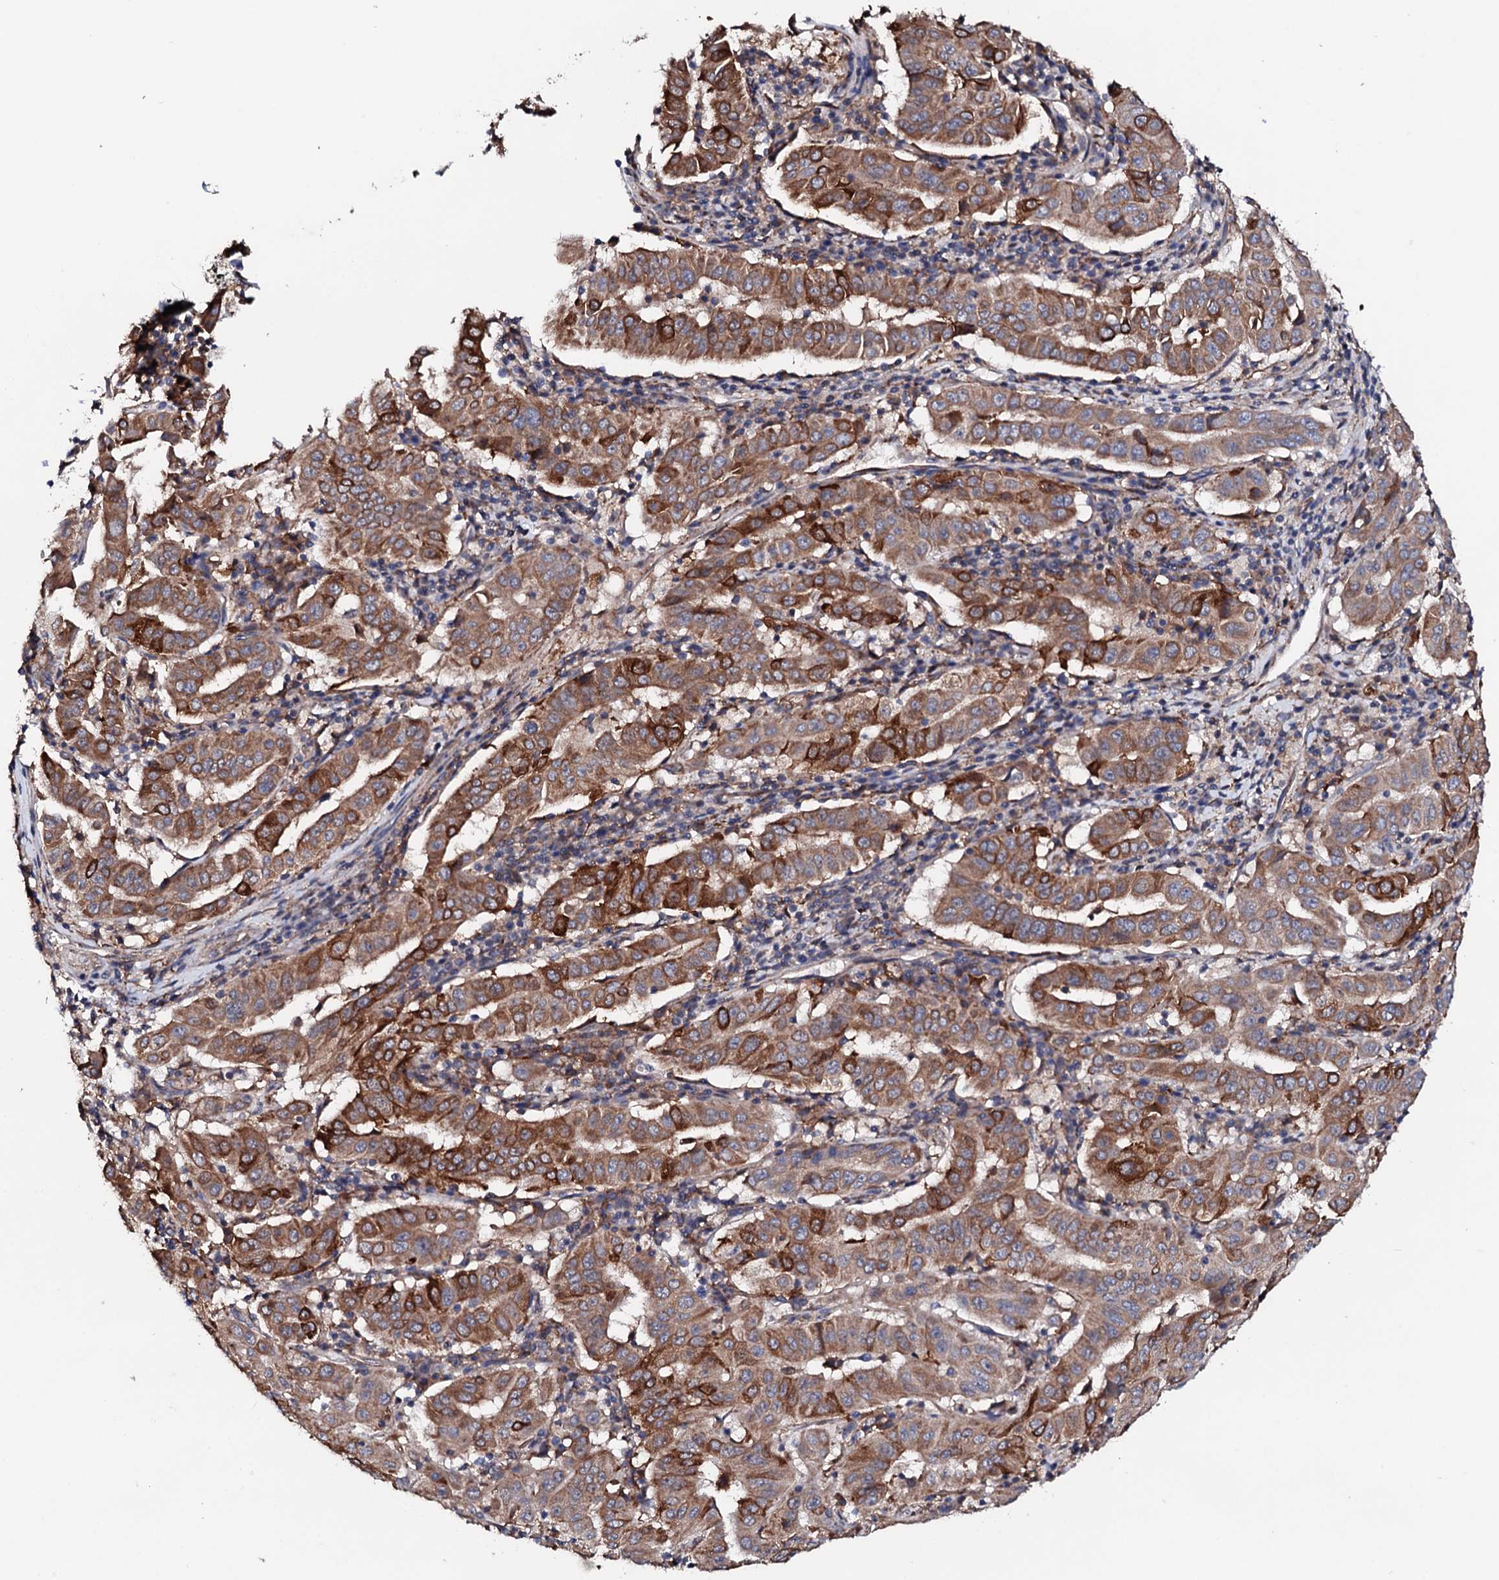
{"staining": {"intensity": "moderate", "quantity": ">75%", "location": "cytoplasmic/membranous"}, "tissue": "pancreatic cancer", "cell_type": "Tumor cells", "image_type": "cancer", "snomed": [{"axis": "morphology", "description": "Adenocarcinoma, NOS"}, {"axis": "topography", "description": "Pancreas"}], "caption": "Immunohistochemistry (DAB (3,3'-diaminobenzidine)) staining of pancreatic cancer shows moderate cytoplasmic/membranous protein staining in approximately >75% of tumor cells. (IHC, brightfield microscopy, high magnification).", "gene": "EDC3", "patient": {"sex": "male", "age": 63}}